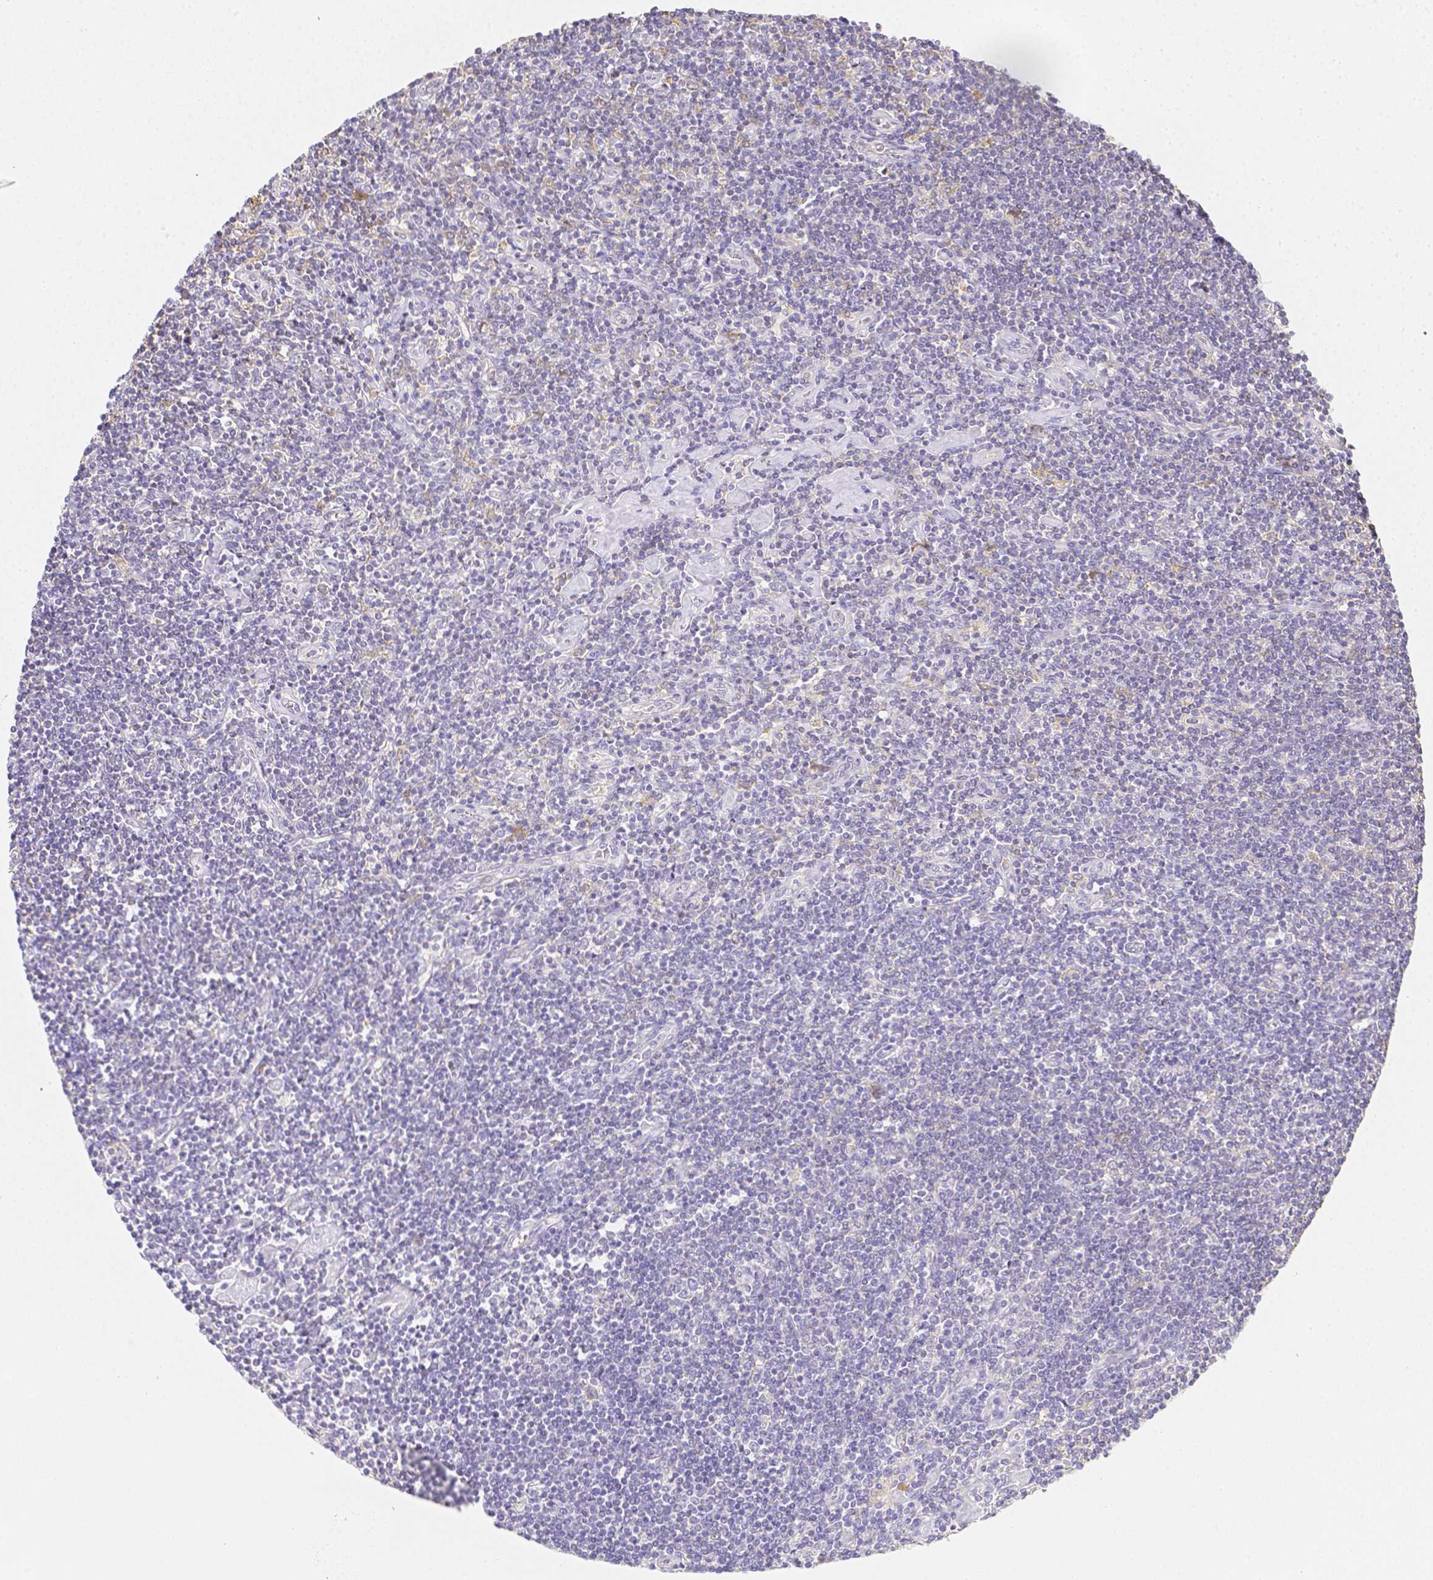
{"staining": {"intensity": "negative", "quantity": "none", "location": "none"}, "tissue": "lymphoma", "cell_type": "Tumor cells", "image_type": "cancer", "snomed": [{"axis": "morphology", "description": "Hodgkin's disease, NOS"}, {"axis": "topography", "description": "Lymph node"}], "caption": "DAB (3,3'-diaminobenzidine) immunohistochemical staining of human lymphoma reveals no significant expression in tumor cells. The staining is performed using DAB brown chromogen with nuclei counter-stained in using hematoxylin.", "gene": "ASAH2", "patient": {"sex": "male", "age": 40}}